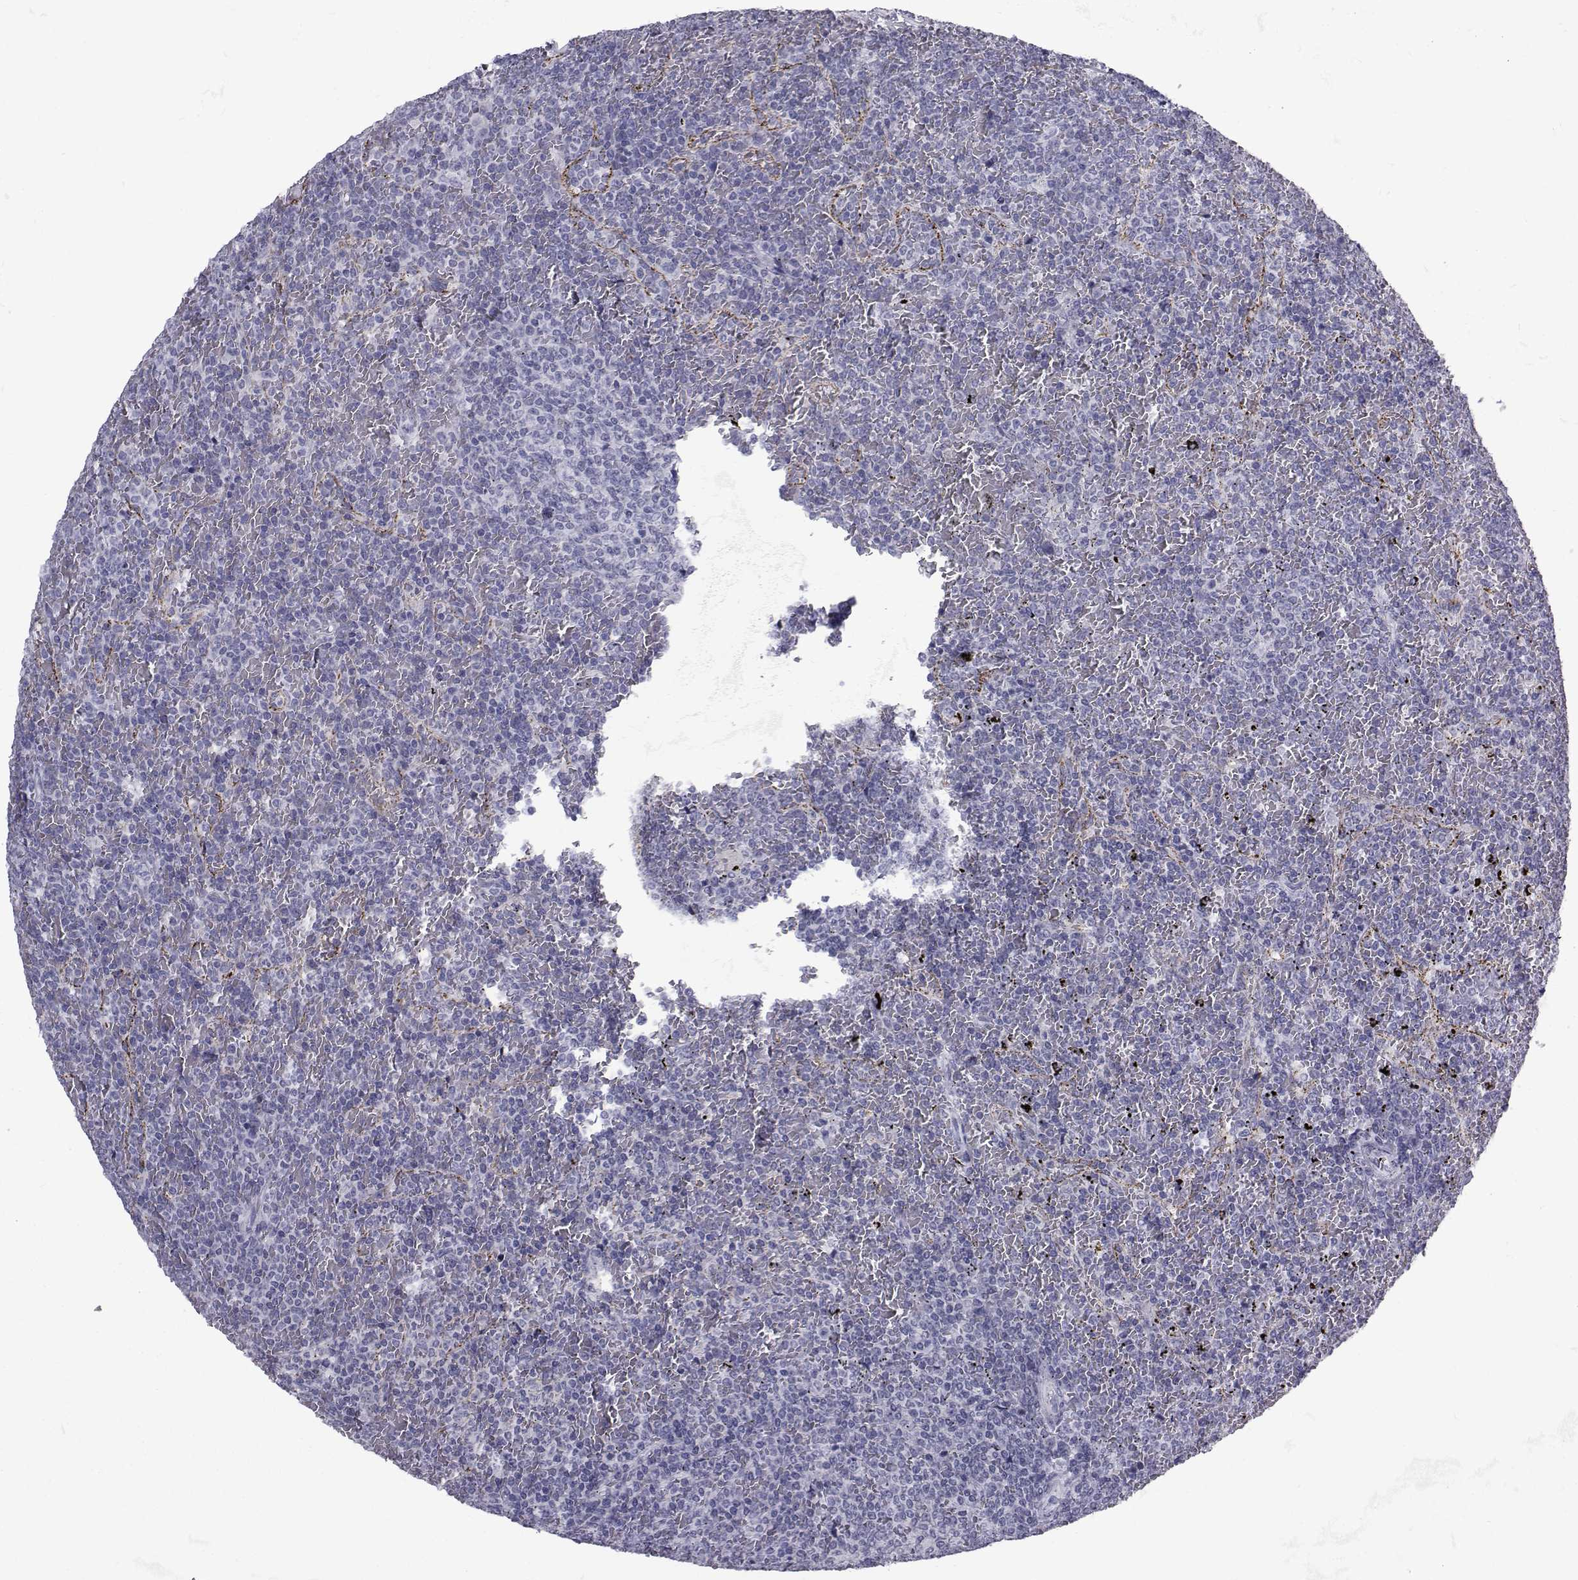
{"staining": {"intensity": "negative", "quantity": "none", "location": "none"}, "tissue": "lymphoma", "cell_type": "Tumor cells", "image_type": "cancer", "snomed": [{"axis": "morphology", "description": "Malignant lymphoma, non-Hodgkin's type, Low grade"}, {"axis": "topography", "description": "Spleen"}], "caption": "The histopathology image exhibits no significant staining in tumor cells of lymphoma.", "gene": "FDXR", "patient": {"sex": "female", "age": 77}}